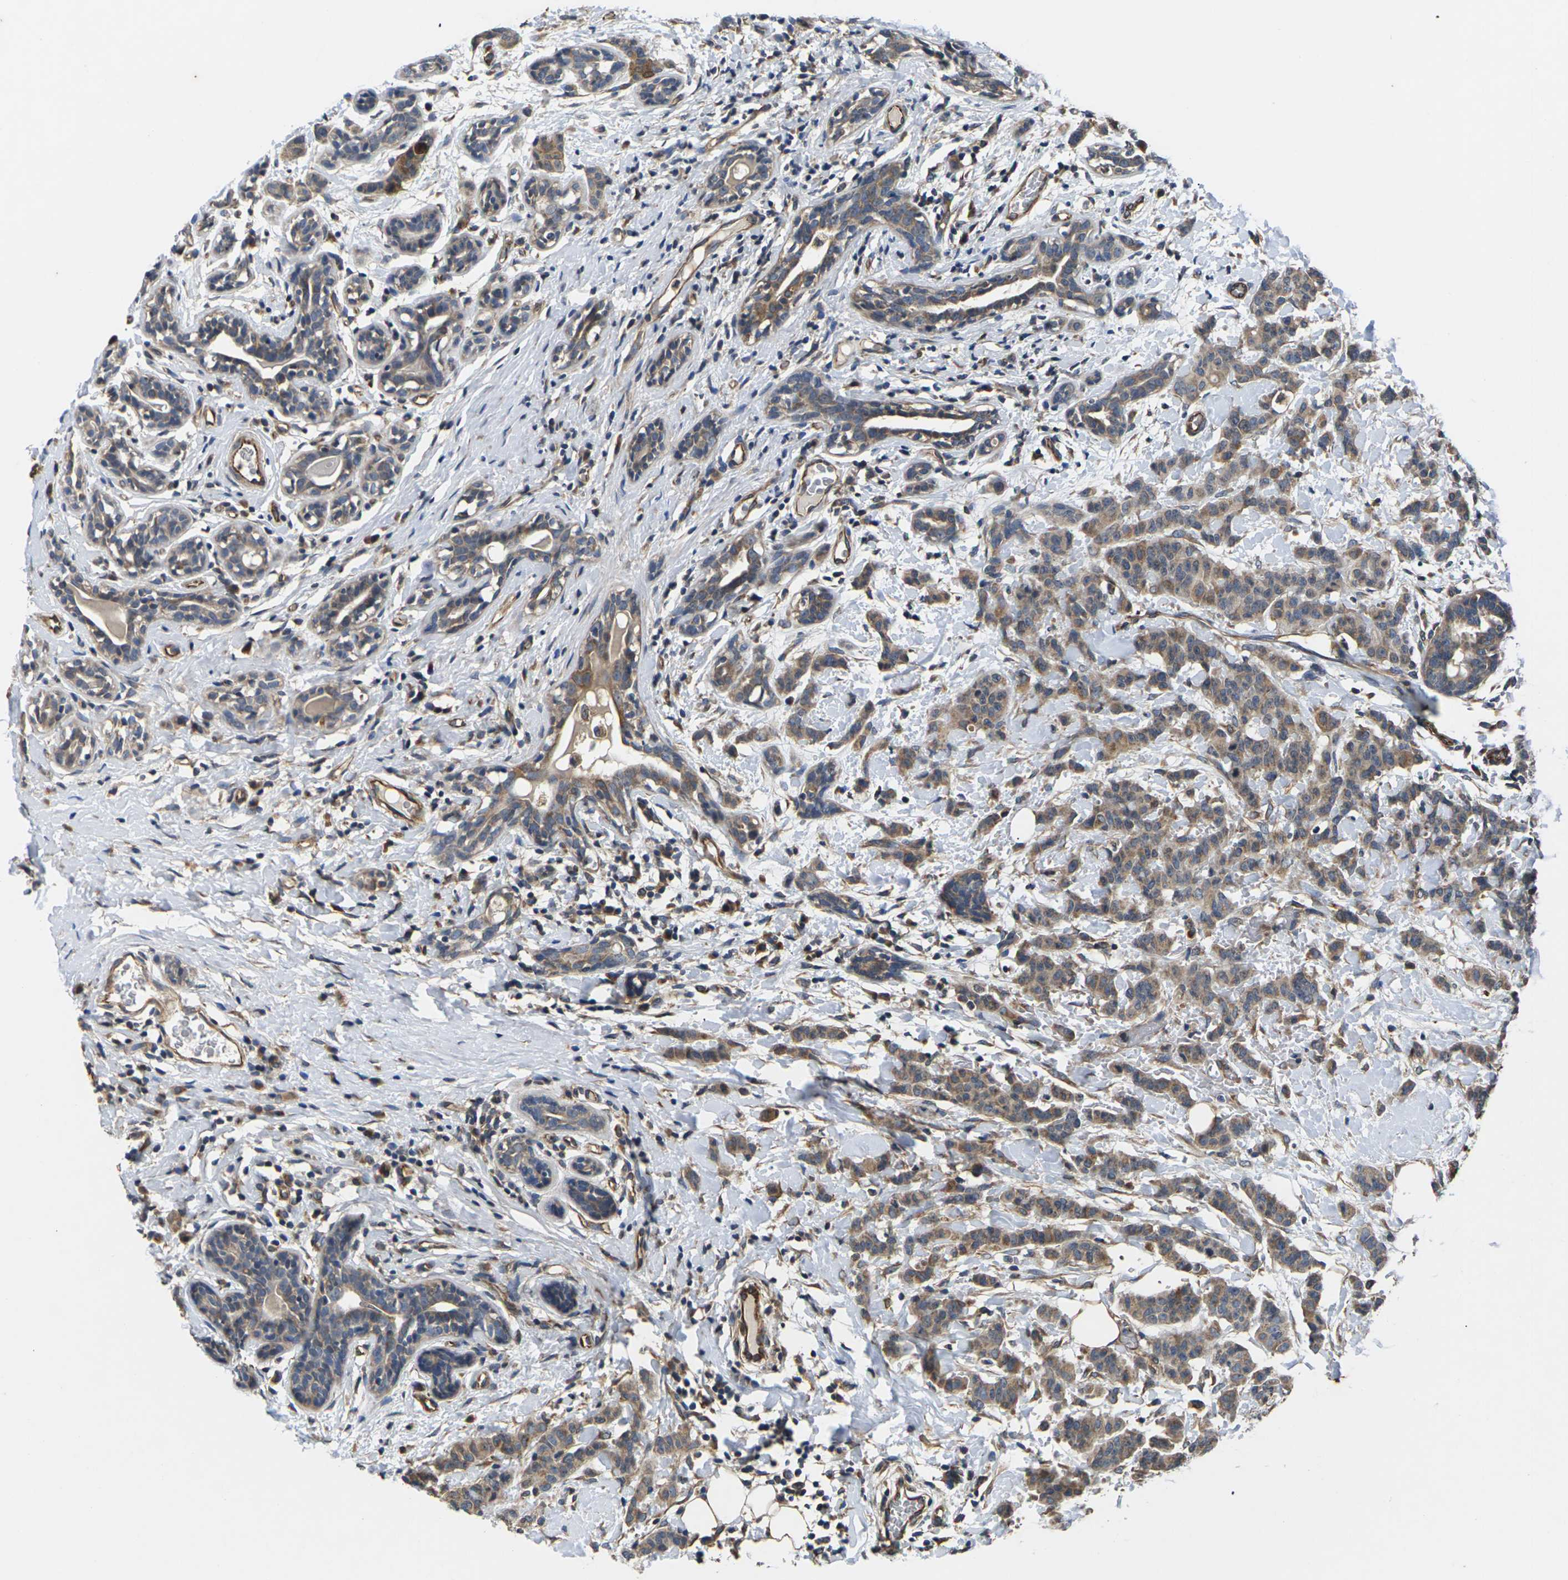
{"staining": {"intensity": "moderate", "quantity": ">75%", "location": "cytoplasmic/membranous"}, "tissue": "breast cancer", "cell_type": "Tumor cells", "image_type": "cancer", "snomed": [{"axis": "morphology", "description": "Normal tissue, NOS"}, {"axis": "morphology", "description": "Duct carcinoma"}, {"axis": "topography", "description": "Breast"}], "caption": "An IHC image of tumor tissue is shown. Protein staining in brown shows moderate cytoplasmic/membranous positivity in breast cancer within tumor cells.", "gene": "DKK2", "patient": {"sex": "female", "age": 40}}